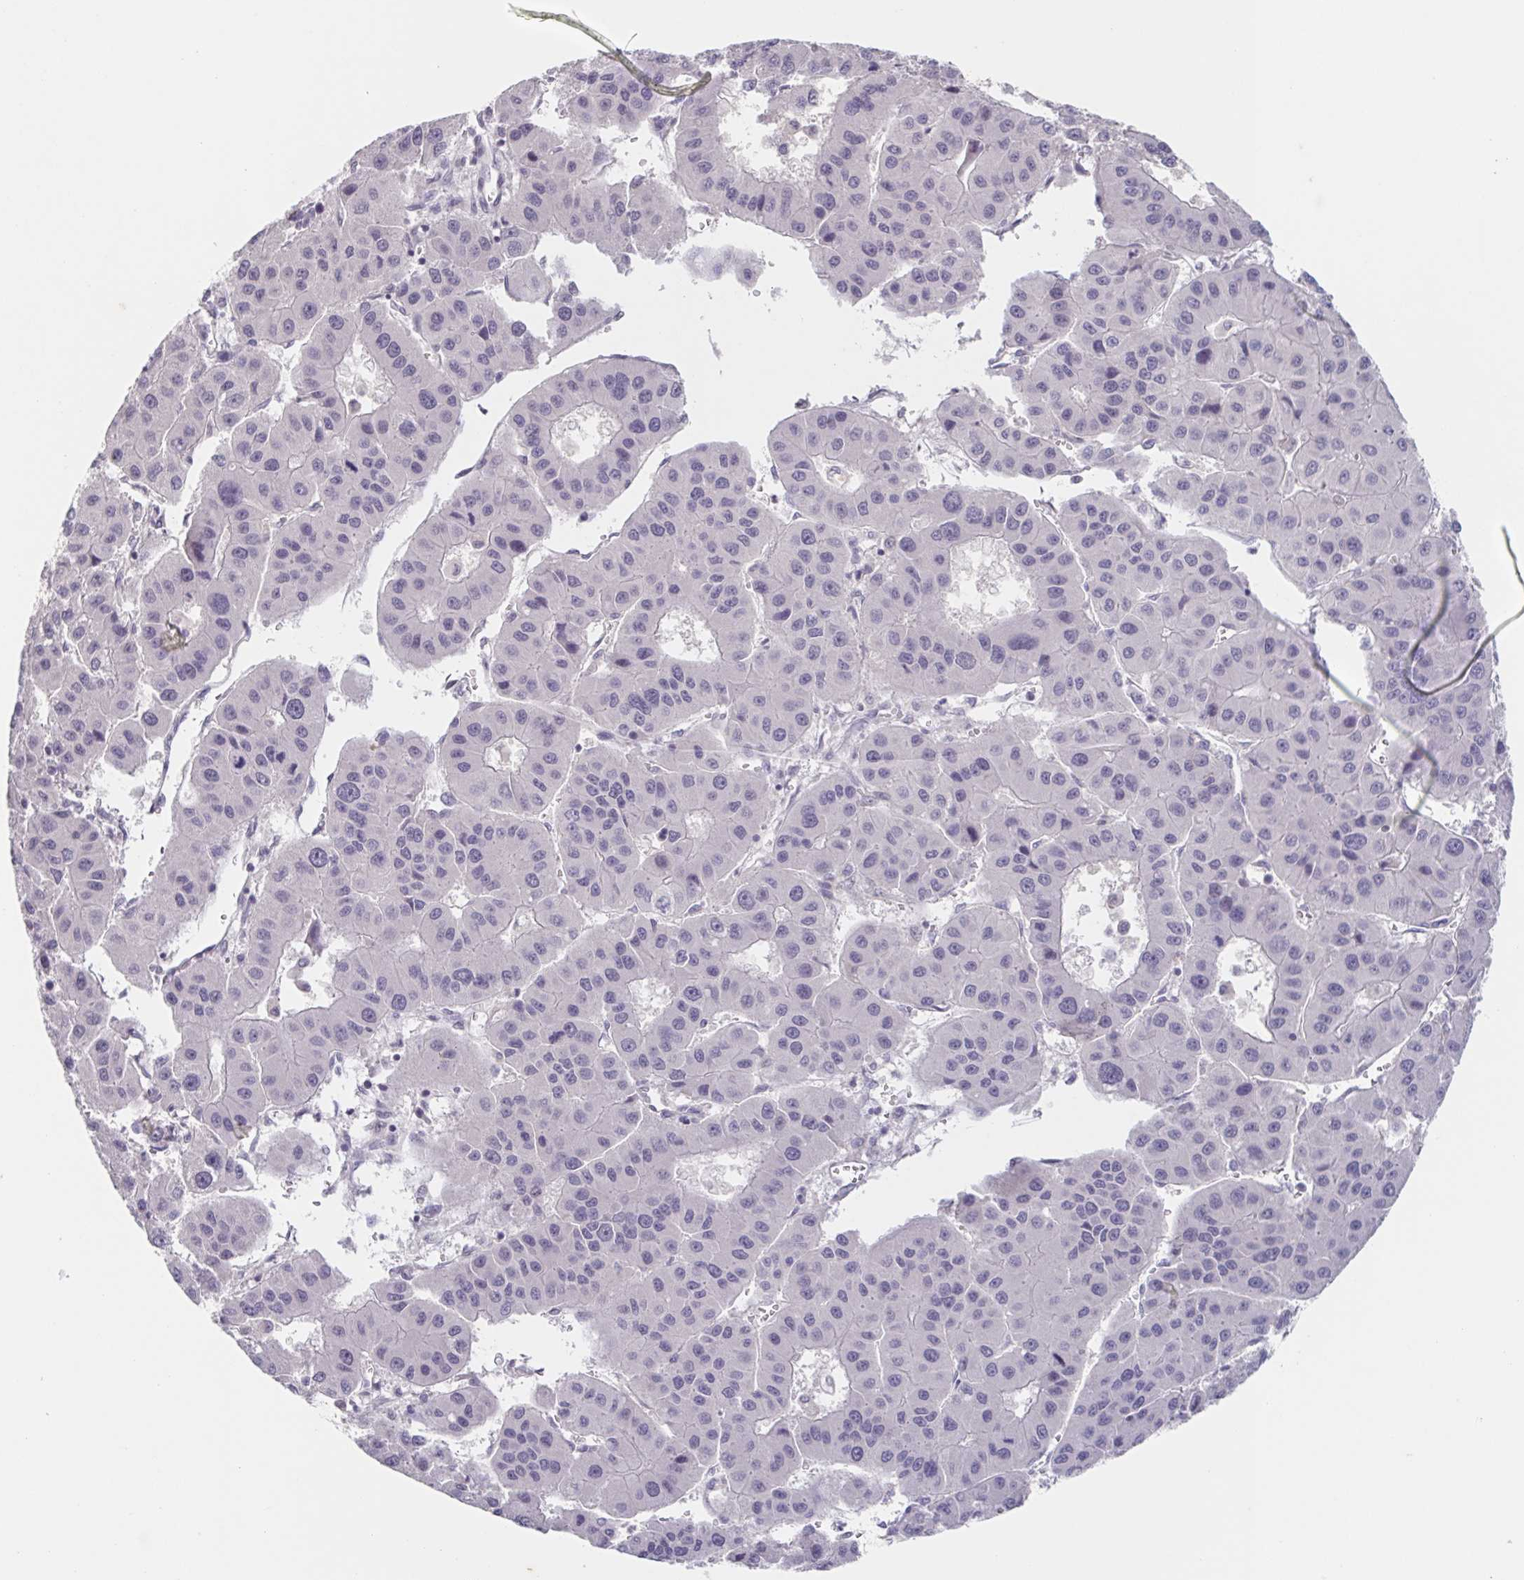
{"staining": {"intensity": "negative", "quantity": "none", "location": "none"}, "tissue": "liver cancer", "cell_type": "Tumor cells", "image_type": "cancer", "snomed": [{"axis": "morphology", "description": "Carcinoma, Hepatocellular, NOS"}, {"axis": "topography", "description": "Liver"}], "caption": "DAB immunohistochemical staining of human liver cancer reveals no significant positivity in tumor cells.", "gene": "INSL5", "patient": {"sex": "male", "age": 73}}